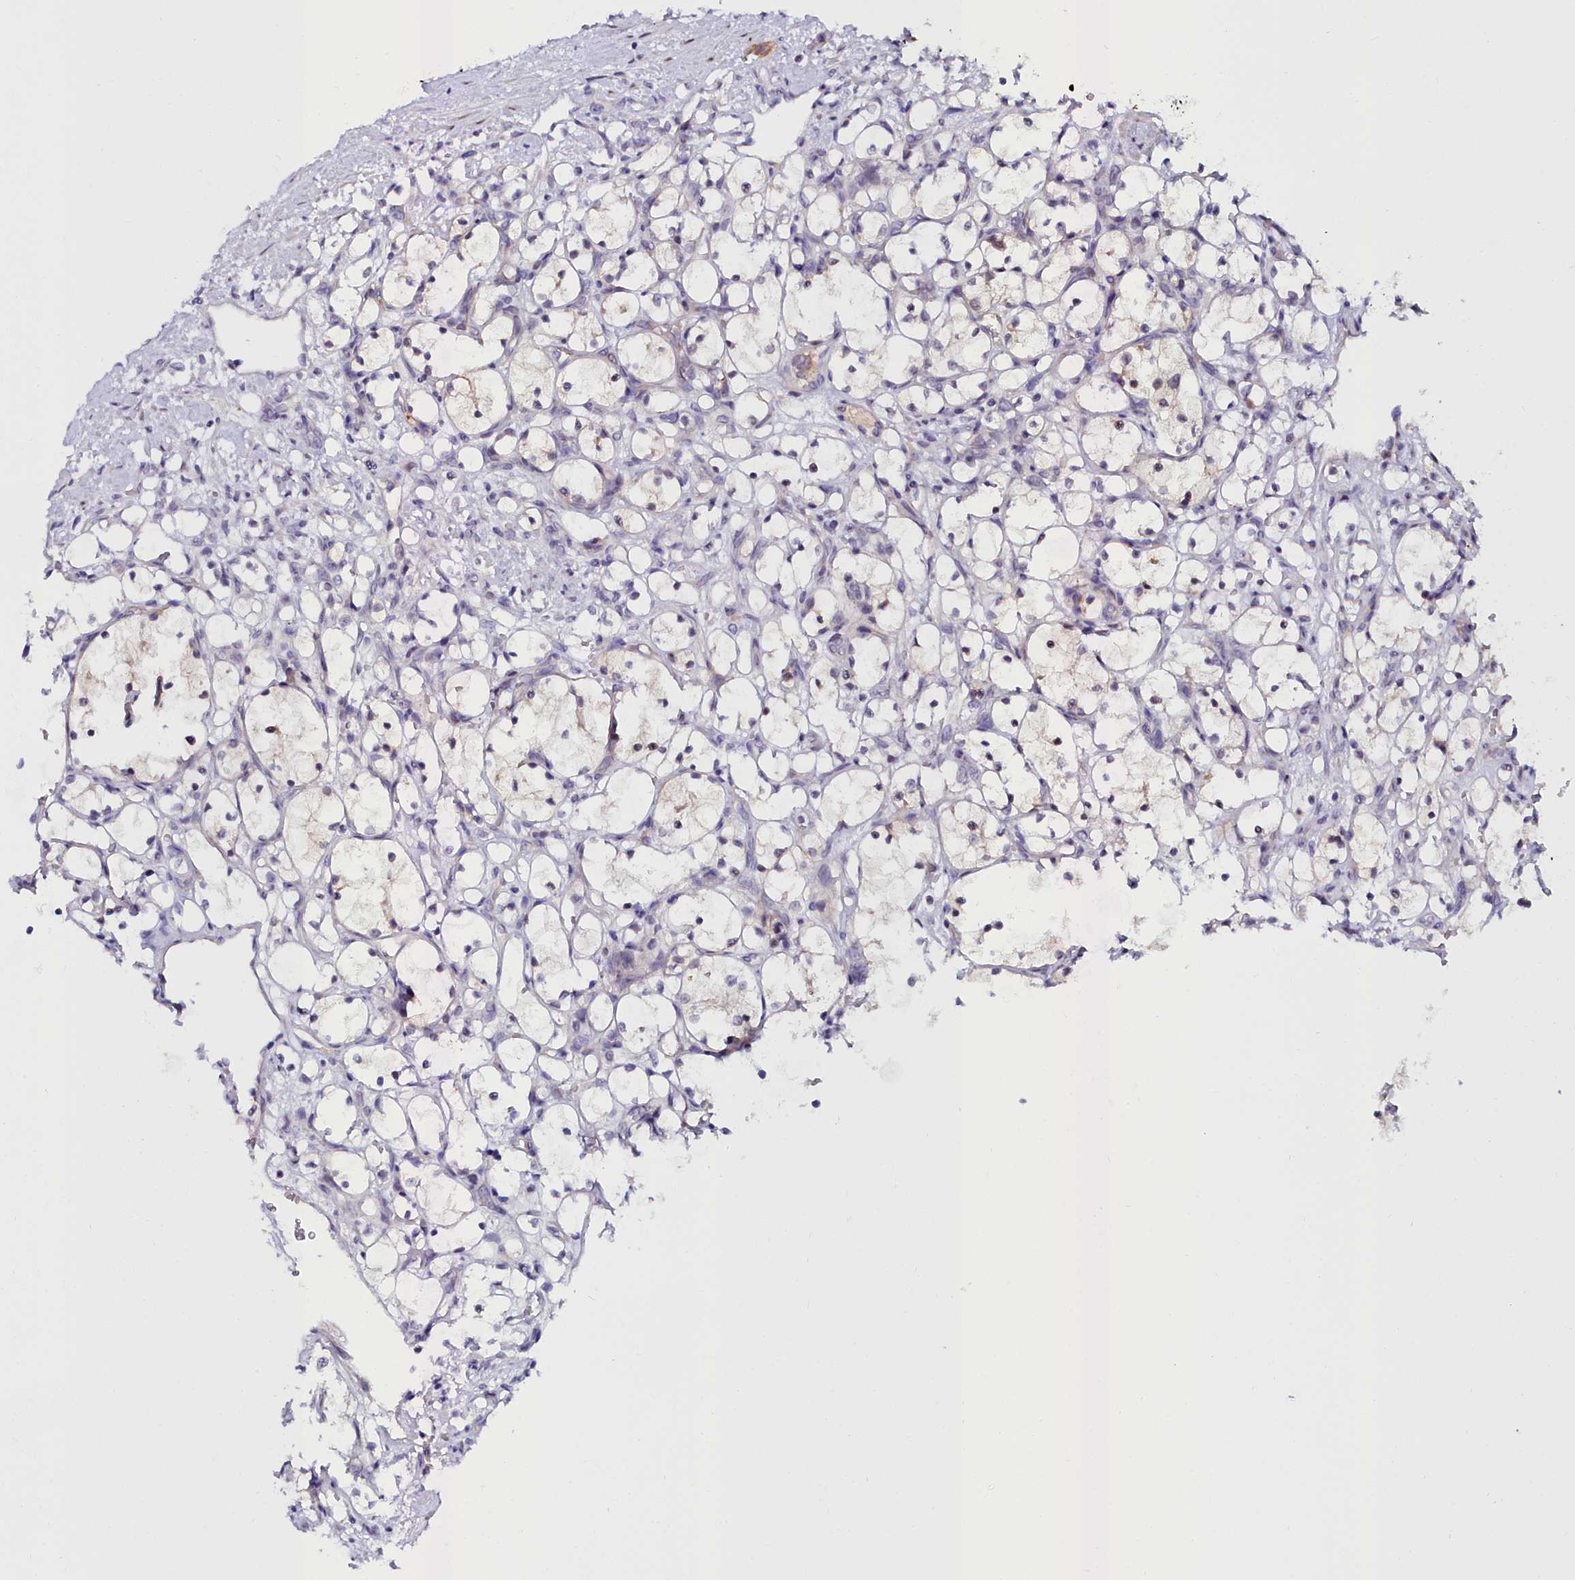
{"staining": {"intensity": "negative", "quantity": "none", "location": "none"}, "tissue": "renal cancer", "cell_type": "Tumor cells", "image_type": "cancer", "snomed": [{"axis": "morphology", "description": "Adenocarcinoma, NOS"}, {"axis": "topography", "description": "Kidney"}], "caption": "Immunohistochemical staining of human renal adenocarcinoma exhibits no significant staining in tumor cells.", "gene": "KCTD18", "patient": {"sex": "female", "age": 69}}